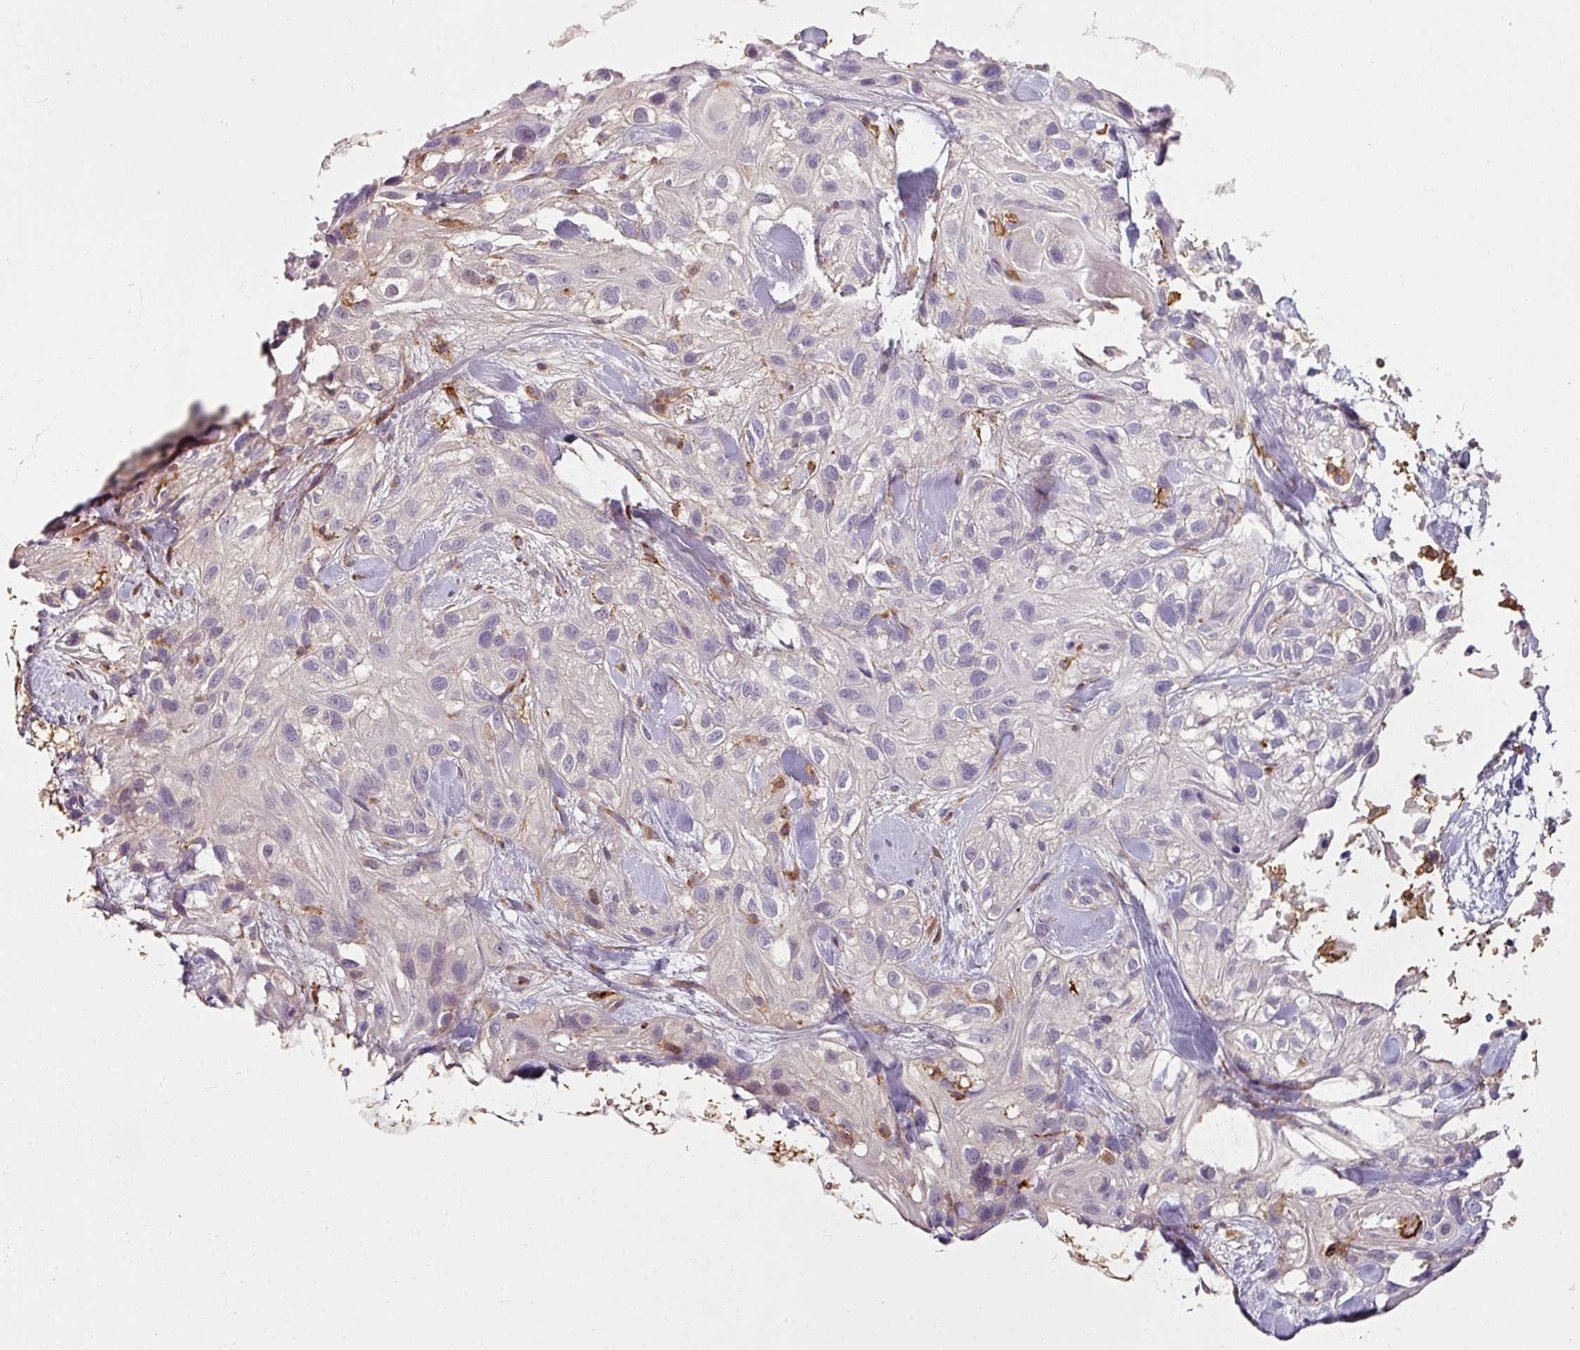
{"staining": {"intensity": "negative", "quantity": "none", "location": "none"}, "tissue": "skin cancer", "cell_type": "Tumor cells", "image_type": "cancer", "snomed": [{"axis": "morphology", "description": "Squamous cell carcinoma, NOS"}, {"axis": "topography", "description": "Skin"}], "caption": "Photomicrograph shows no protein staining in tumor cells of skin cancer (squamous cell carcinoma) tissue.", "gene": "OLFML2B", "patient": {"sex": "male", "age": 82}}